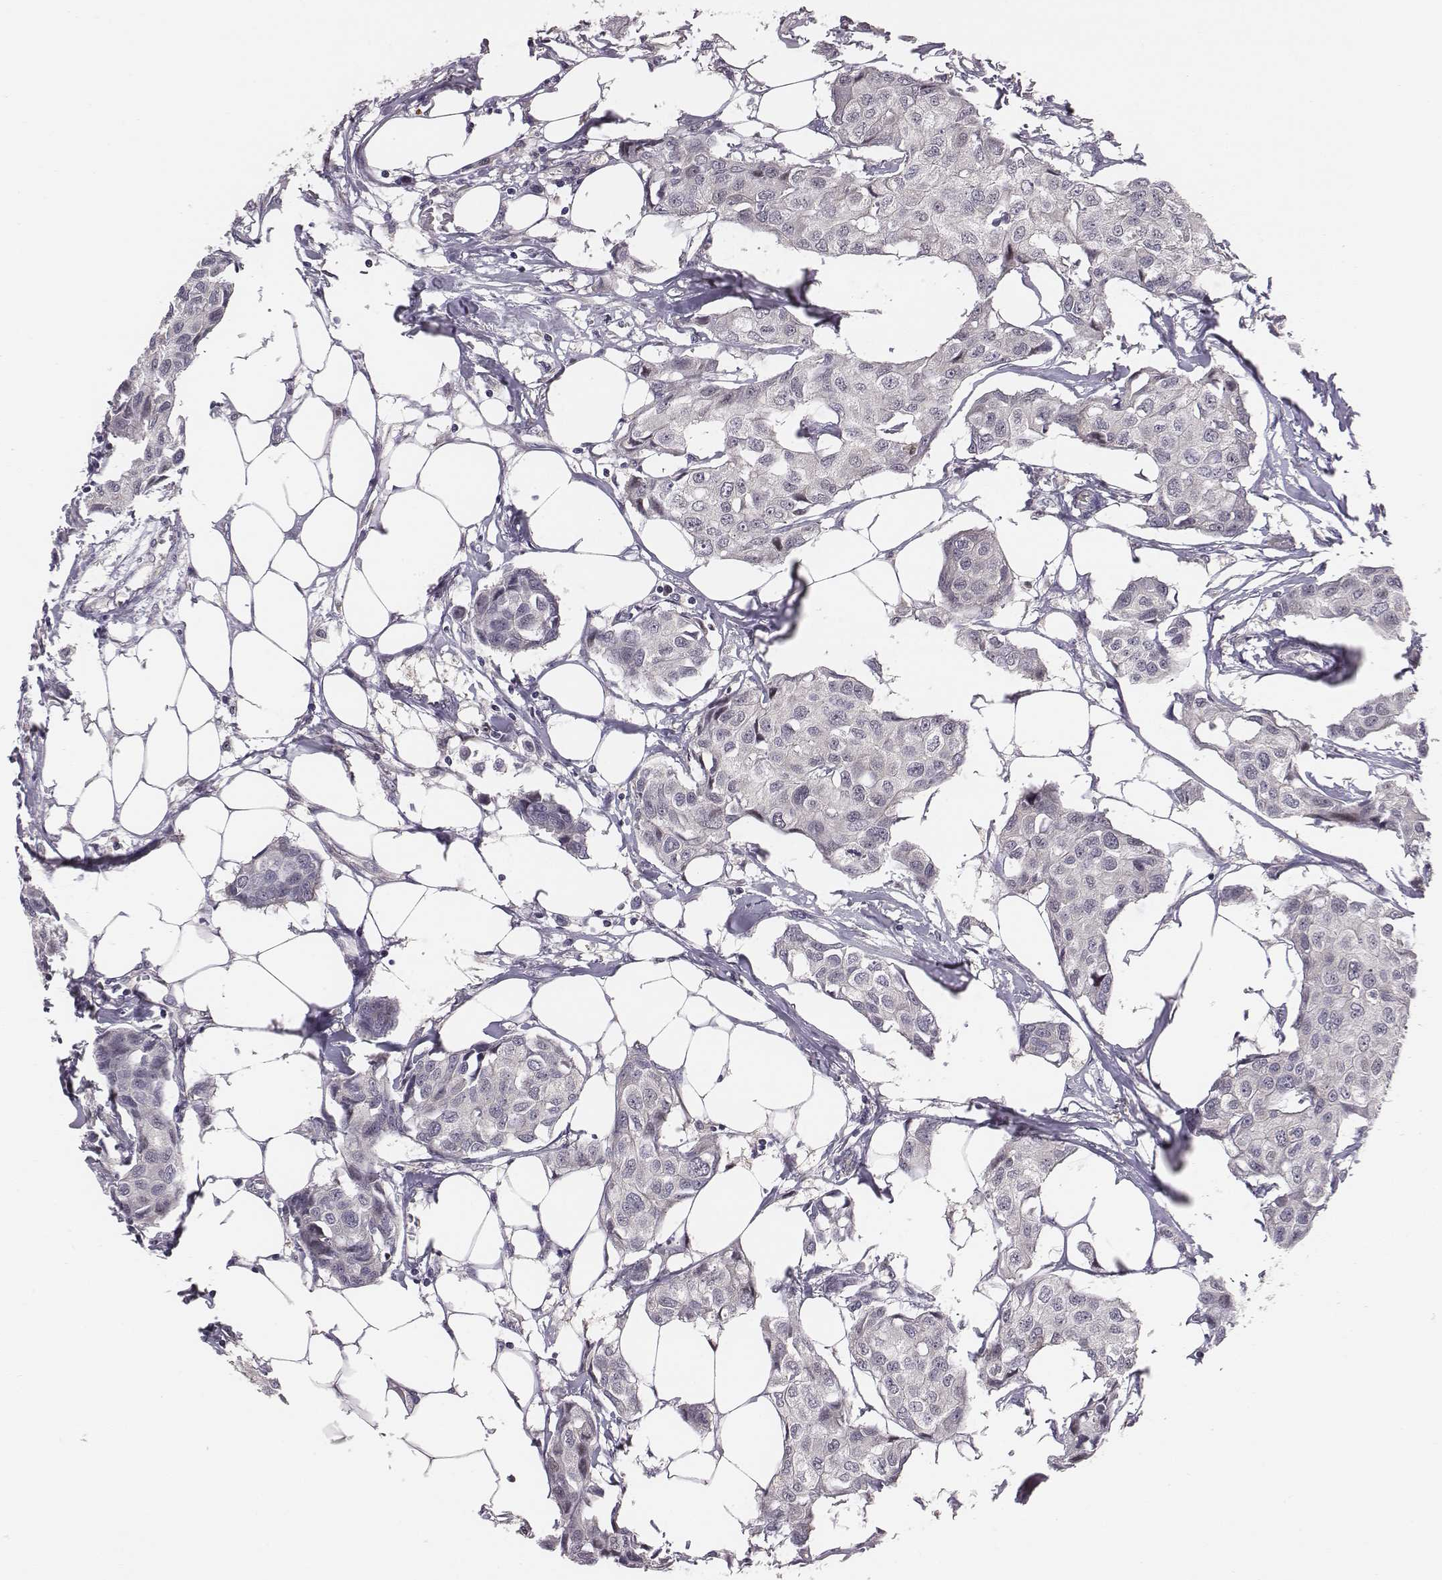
{"staining": {"intensity": "negative", "quantity": "none", "location": "none"}, "tissue": "breast cancer", "cell_type": "Tumor cells", "image_type": "cancer", "snomed": [{"axis": "morphology", "description": "Duct carcinoma"}, {"axis": "topography", "description": "Breast"}], "caption": "Image shows no protein expression in tumor cells of breast cancer (invasive ductal carcinoma) tissue.", "gene": "SMURF2", "patient": {"sex": "female", "age": 80}}